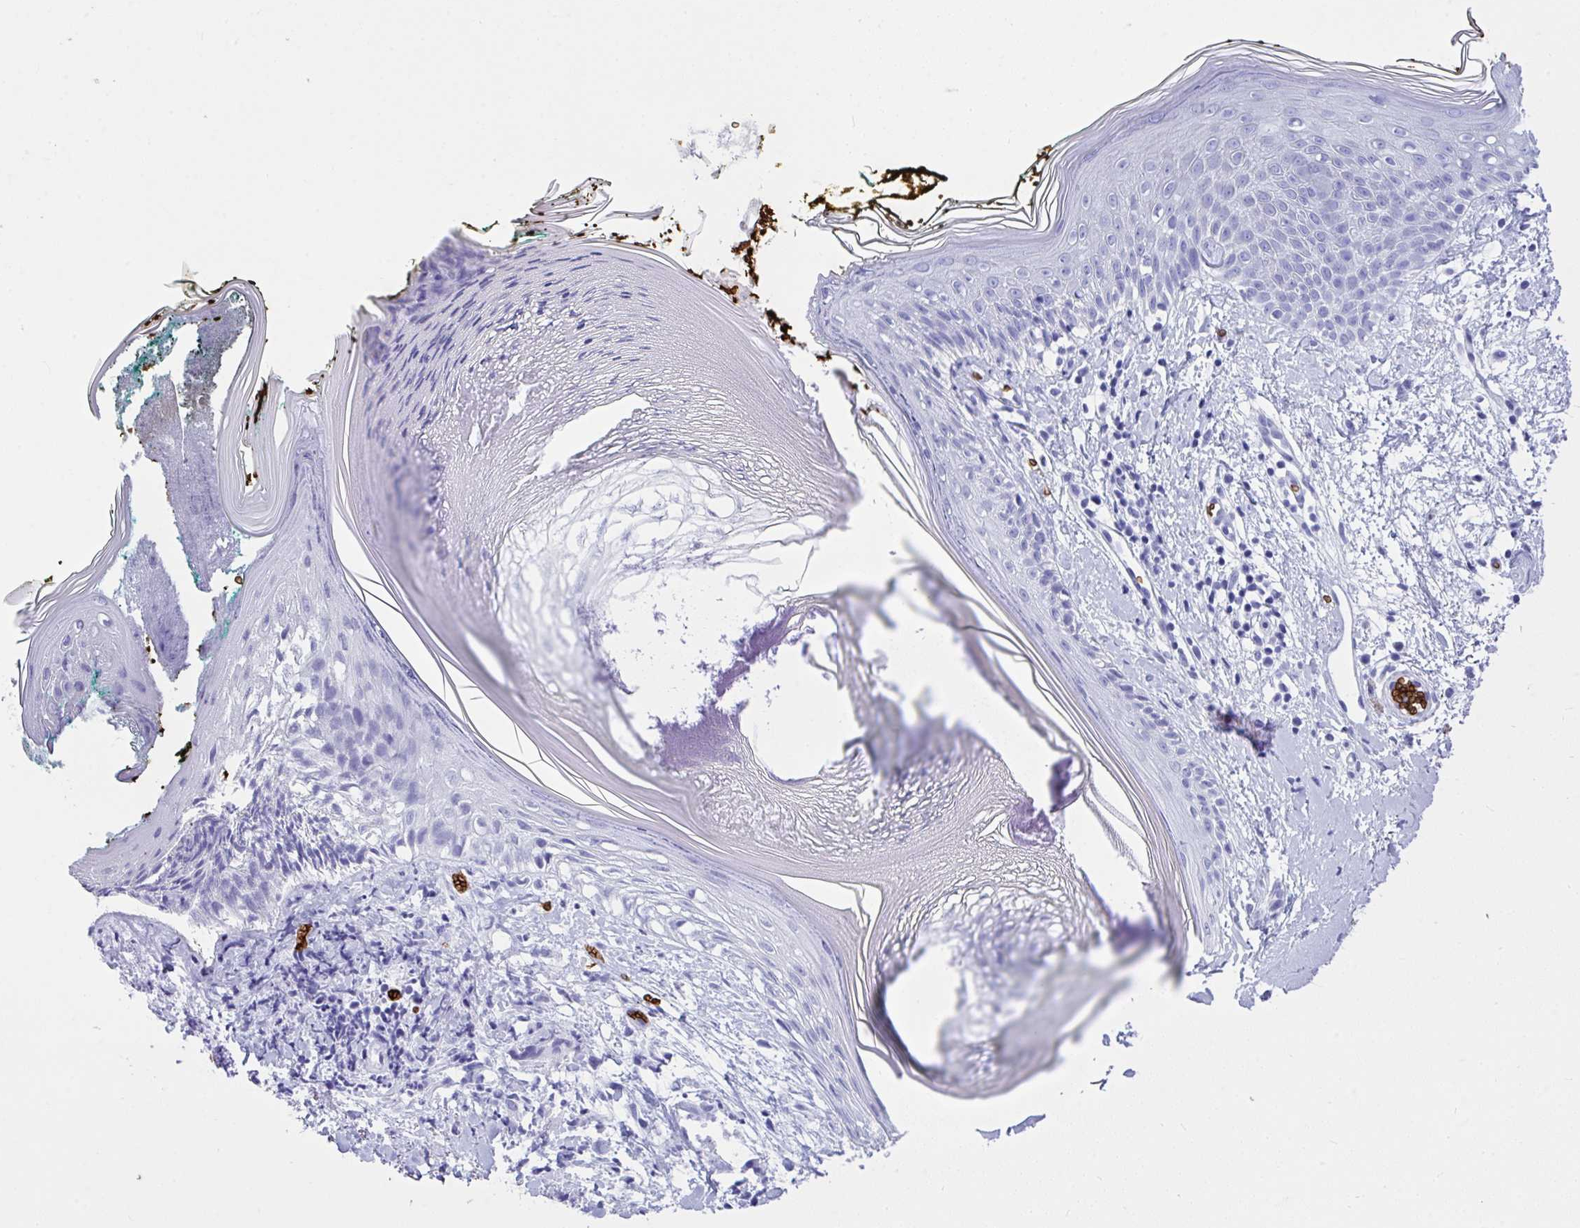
{"staining": {"intensity": "negative", "quantity": "none", "location": "none"}, "tissue": "skin", "cell_type": "Fibroblasts", "image_type": "normal", "snomed": [{"axis": "morphology", "description": "Normal tissue, NOS"}, {"axis": "topography", "description": "Skin"}], "caption": "Fibroblasts show no significant expression in benign skin.", "gene": "ANK1", "patient": {"sex": "female", "age": 34}}